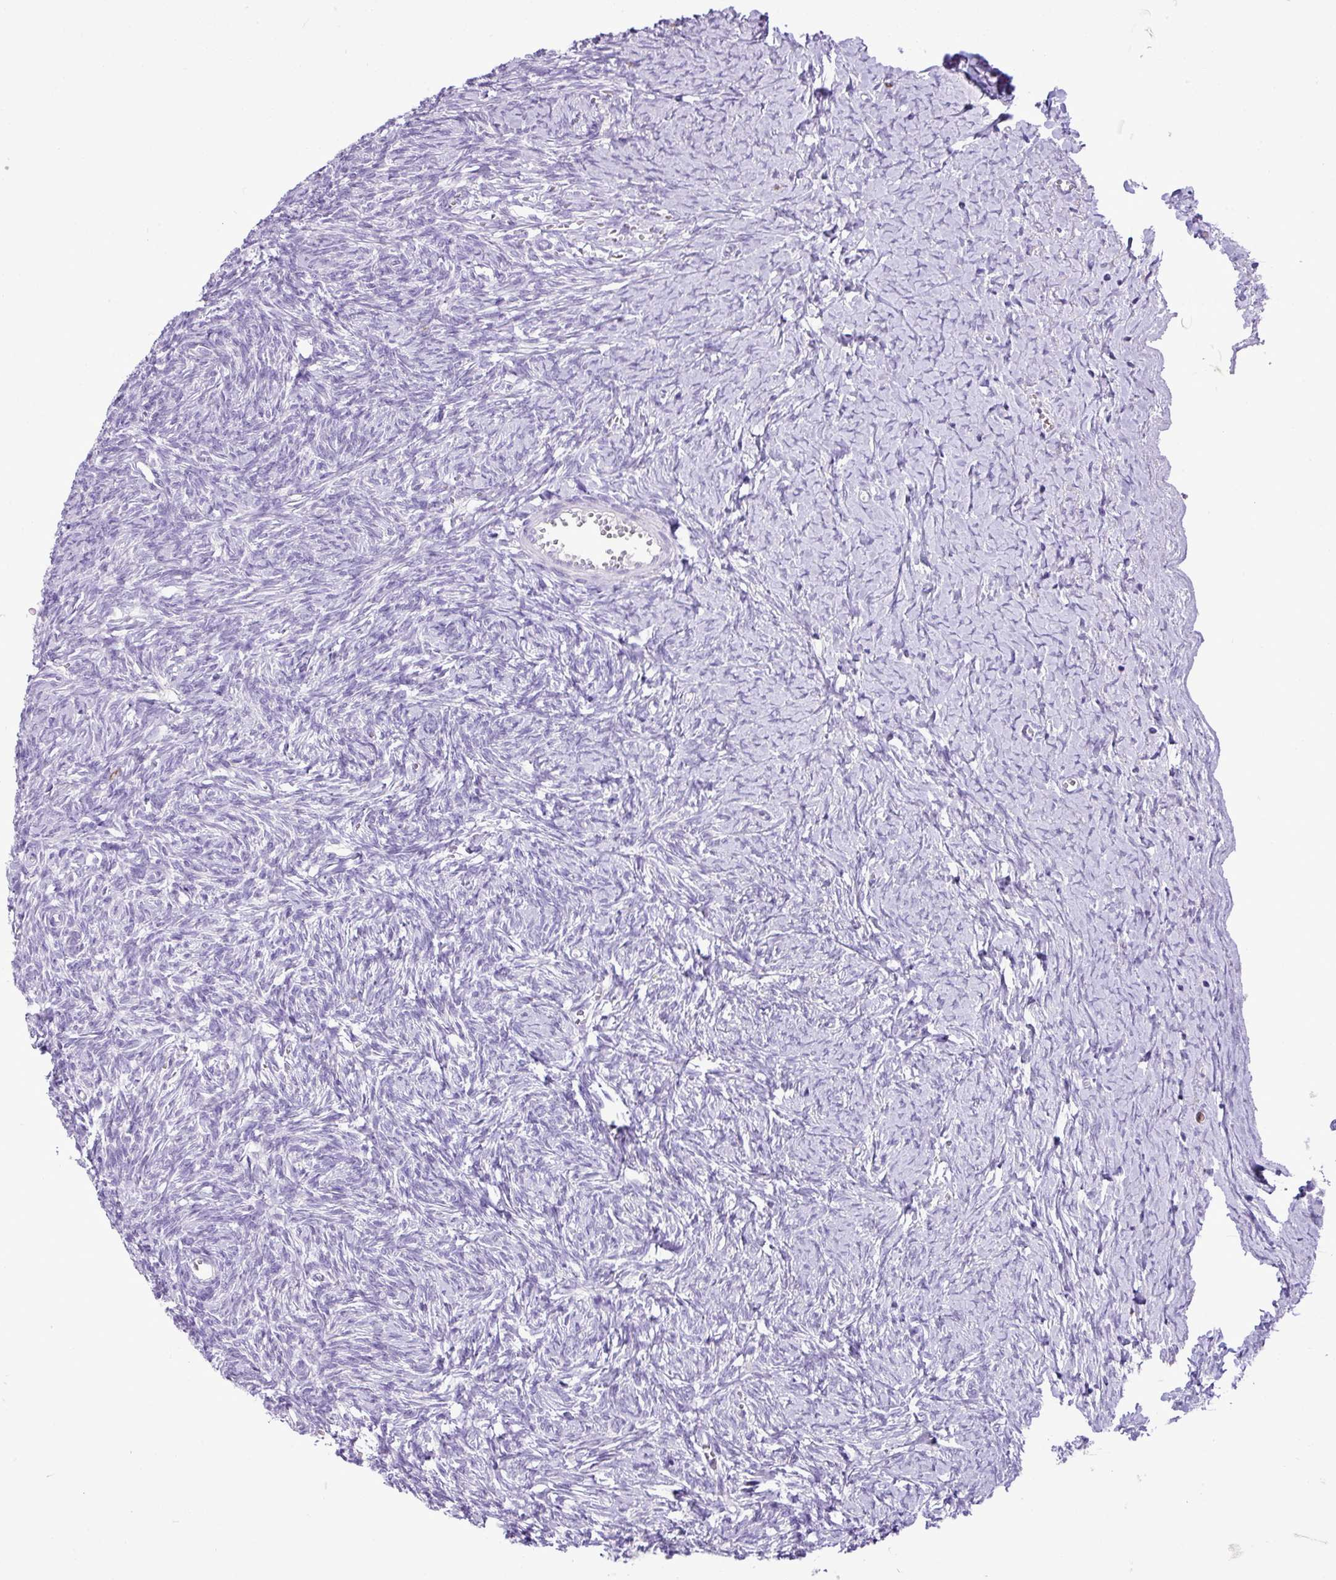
{"staining": {"intensity": "negative", "quantity": "none", "location": "none"}, "tissue": "ovary", "cell_type": "Ovarian stroma cells", "image_type": "normal", "snomed": [{"axis": "morphology", "description": "Normal tissue, NOS"}, {"axis": "topography", "description": "Ovary"}], "caption": "DAB immunohistochemical staining of normal ovary demonstrates no significant staining in ovarian stroma cells.", "gene": "ZSCAN5A", "patient": {"sex": "female", "age": 39}}